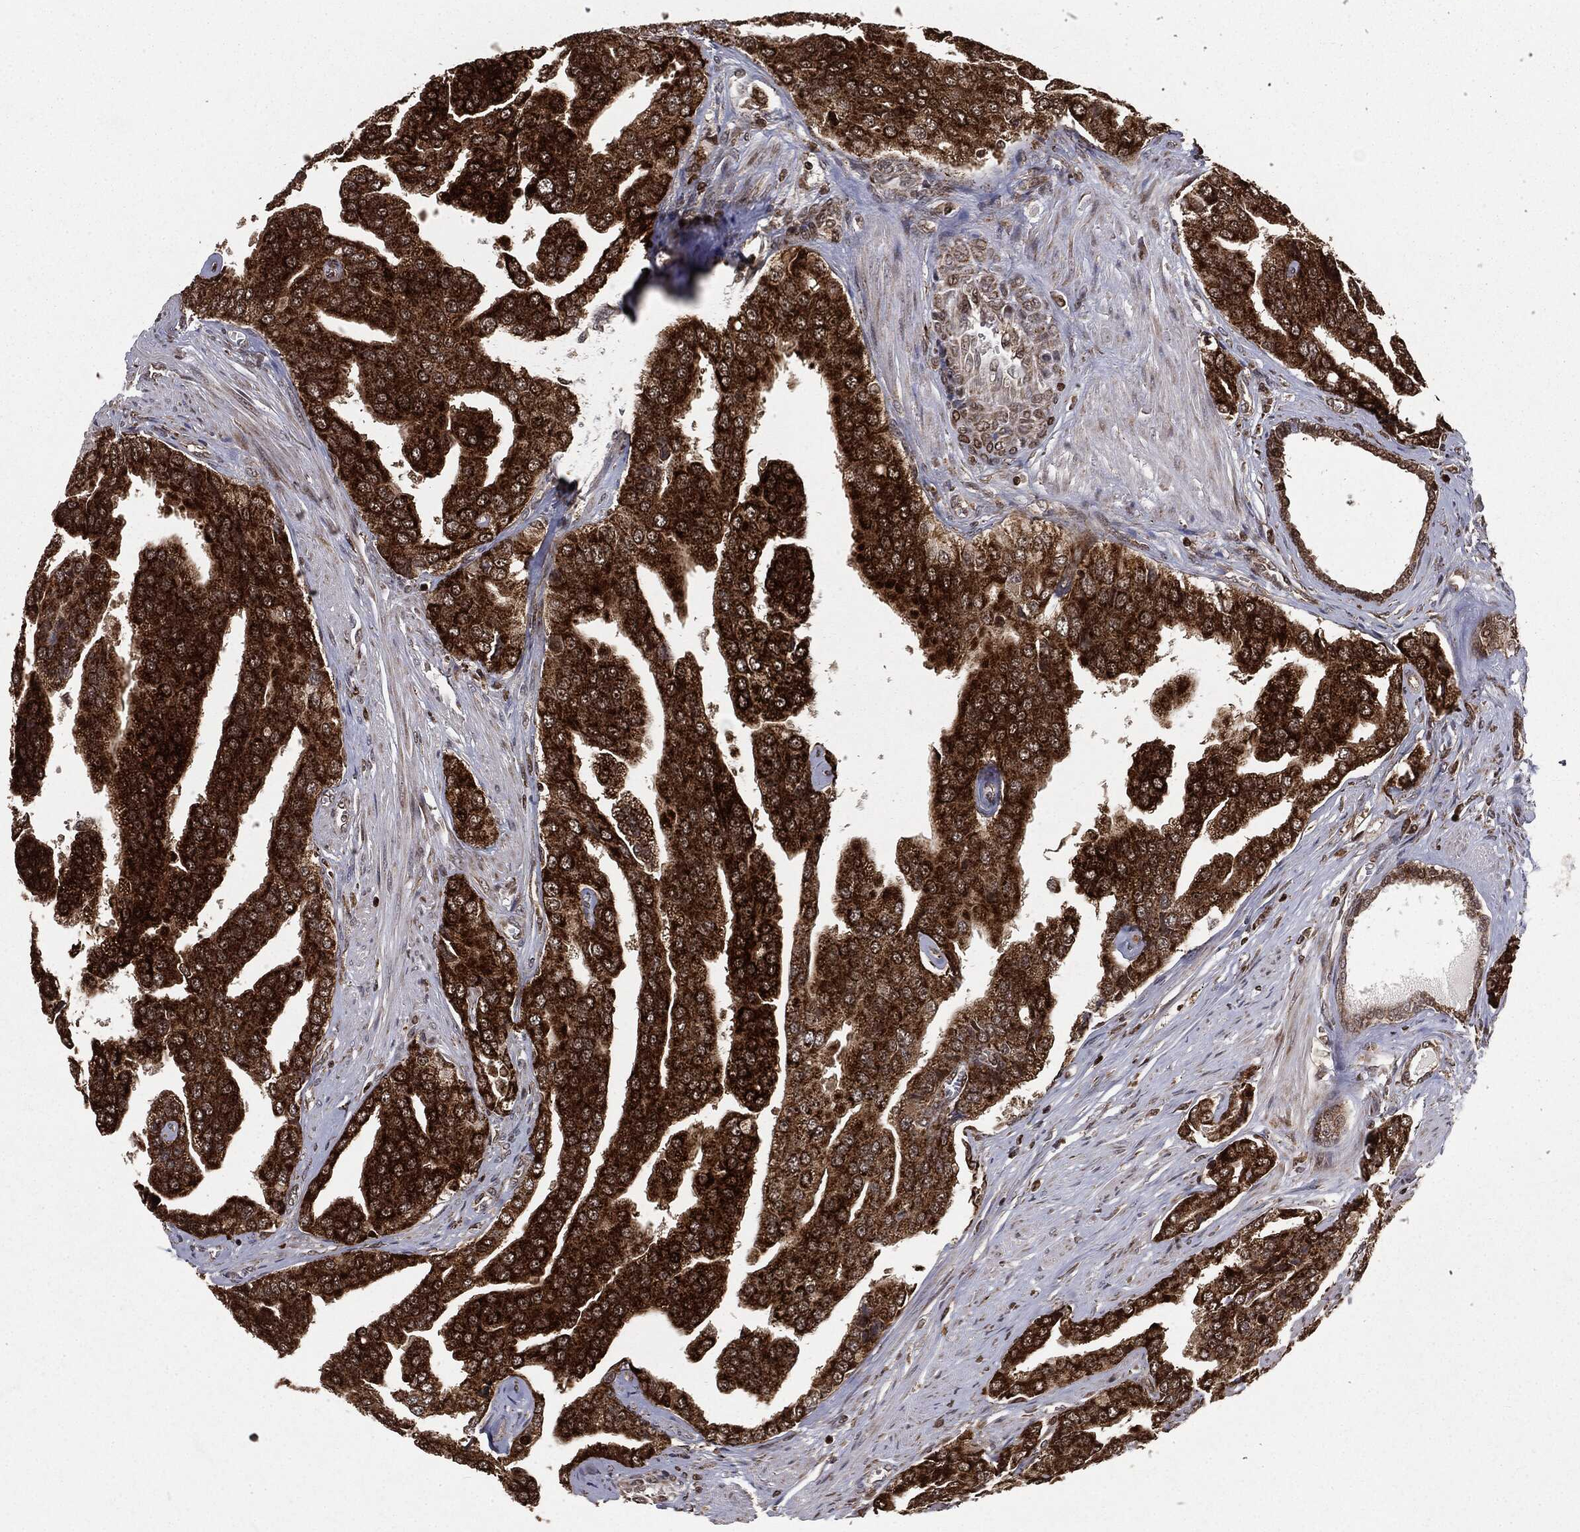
{"staining": {"intensity": "strong", "quantity": ">75%", "location": "cytoplasmic/membranous"}, "tissue": "prostate cancer", "cell_type": "Tumor cells", "image_type": "cancer", "snomed": [{"axis": "morphology", "description": "Adenocarcinoma, NOS"}, {"axis": "topography", "description": "Prostate and seminal vesicle, NOS"}, {"axis": "topography", "description": "Prostate"}], "caption": "A brown stain labels strong cytoplasmic/membranous staining of a protein in human prostate cancer tumor cells.", "gene": "CHCHD2", "patient": {"sex": "male", "age": 69}}